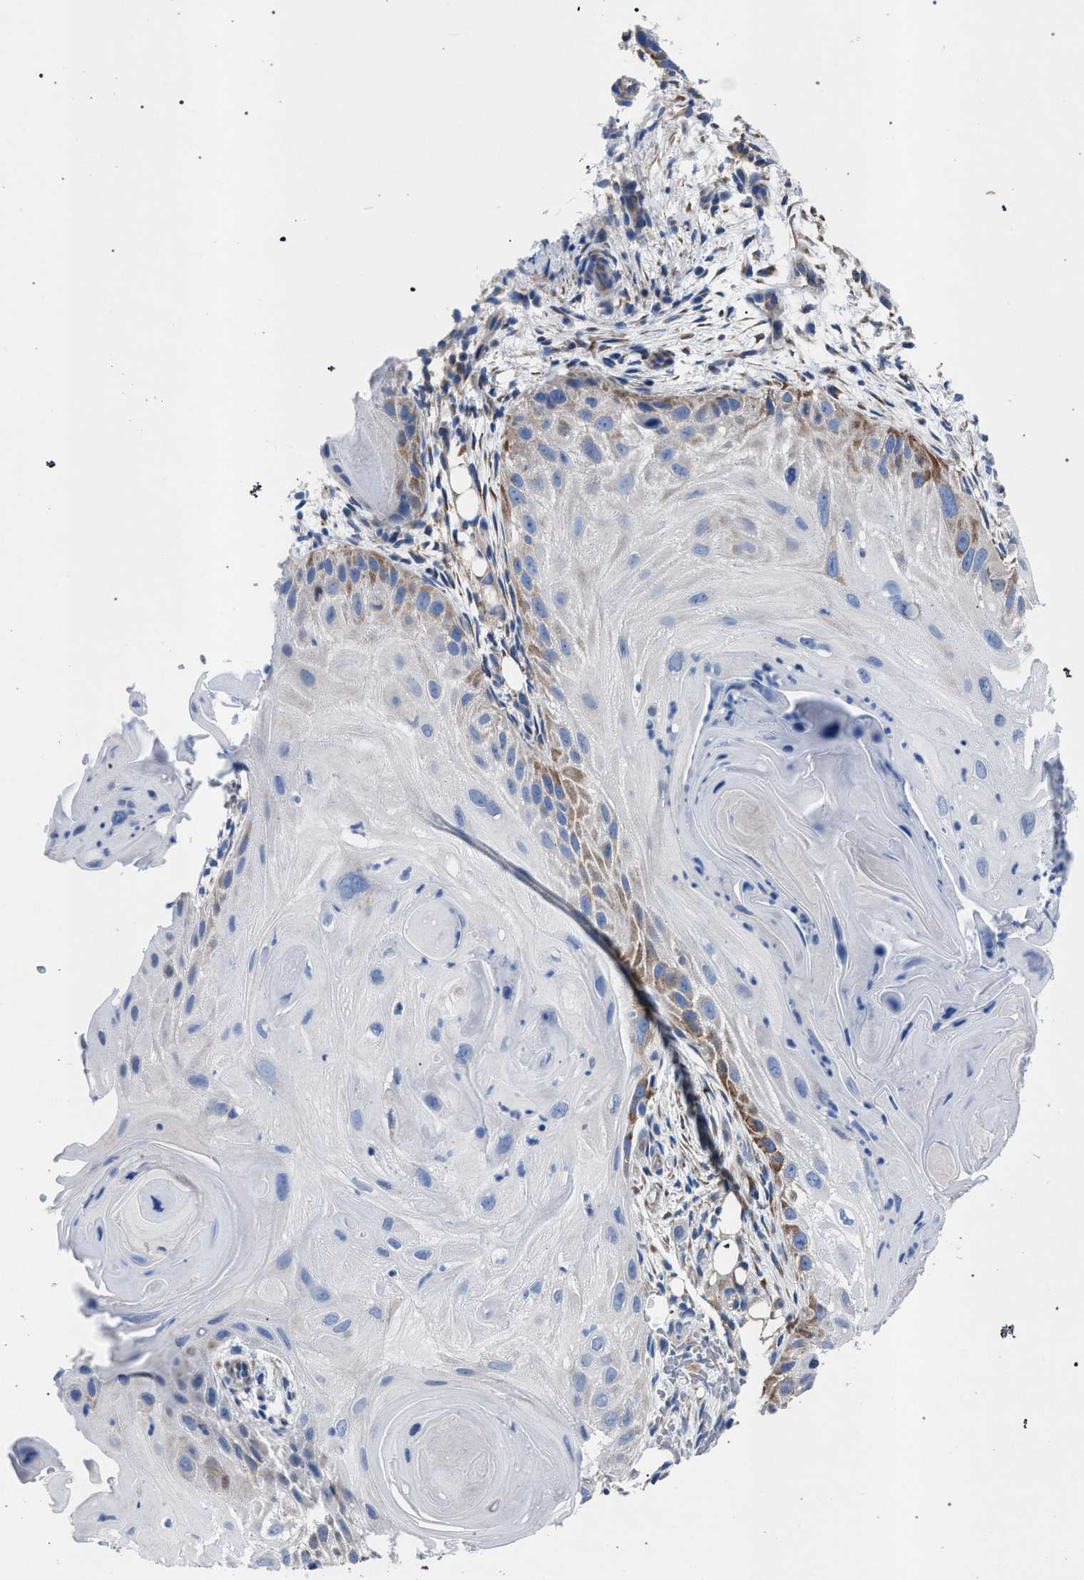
{"staining": {"intensity": "moderate", "quantity": "<25%", "location": "cytoplasmic/membranous"}, "tissue": "skin cancer", "cell_type": "Tumor cells", "image_type": "cancer", "snomed": [{"axis": "morphology", "description": "Squamous cell carcinoma, NOS"}, {"axis": "topography", "description": "Skin"}], "caption": "Skin squamous cell carcinoma tissue reveals moderate cytoplasmic/membranous expression in about <25% of tumor cells", "gene": "CRYZ", "patient": {"sex": "female", "age": 77}}